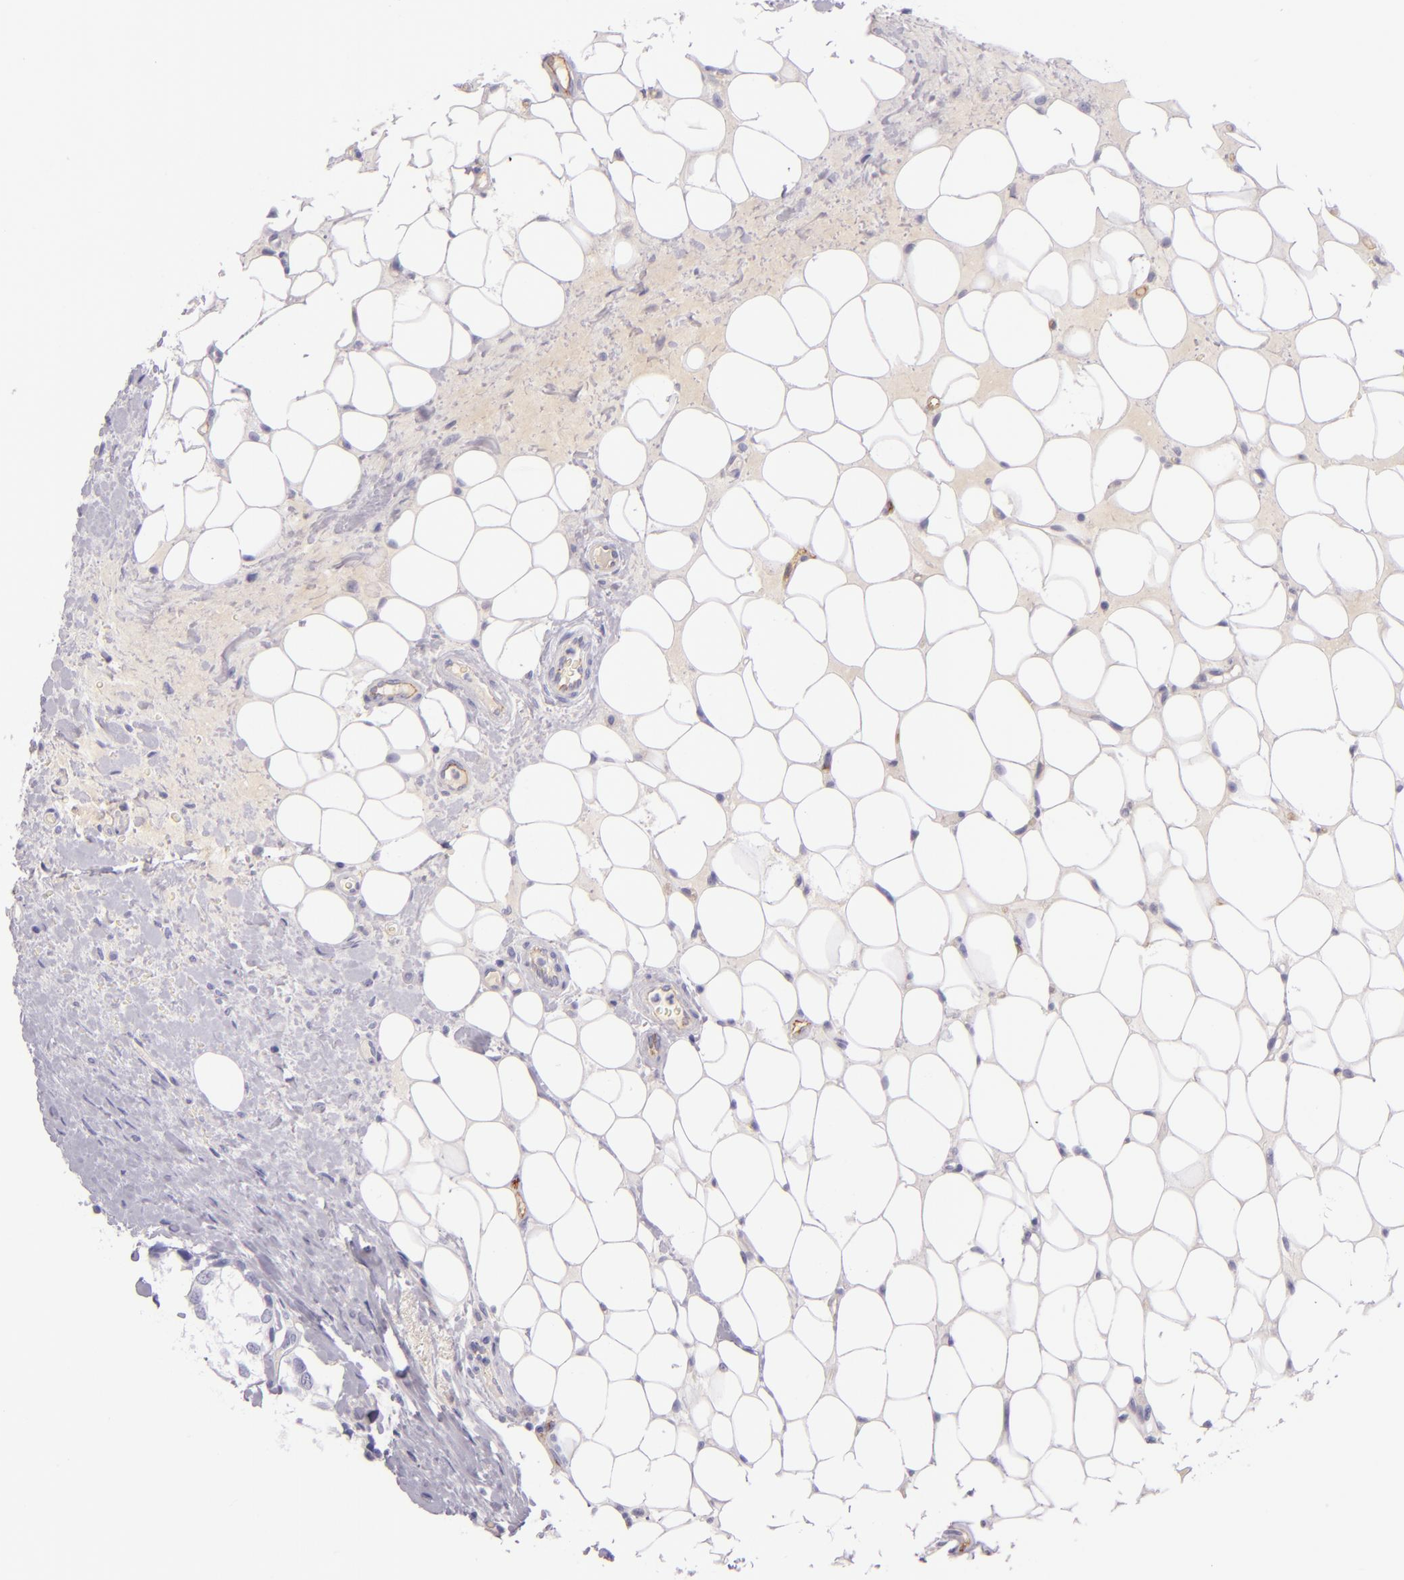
{"staining": {"intensity": "negative", "quantity": "none", "location": "none"}, "tissue": "breast cancer", "cell_type": "Tumor cells", "image_type": "cancer", "snomed": [{"axis": "morphology", "description": "Duct carcinoma"}, {"axis": "topography", "description": "Breast"}], "caption": "A micrograph of intraductal carcinoma (breast) stained for a protein shows no brown staining in tumor cells. Nuclei are stained in blue.", "gene": "ICAM1", "patient": {"sex": "female", "age": 68}}